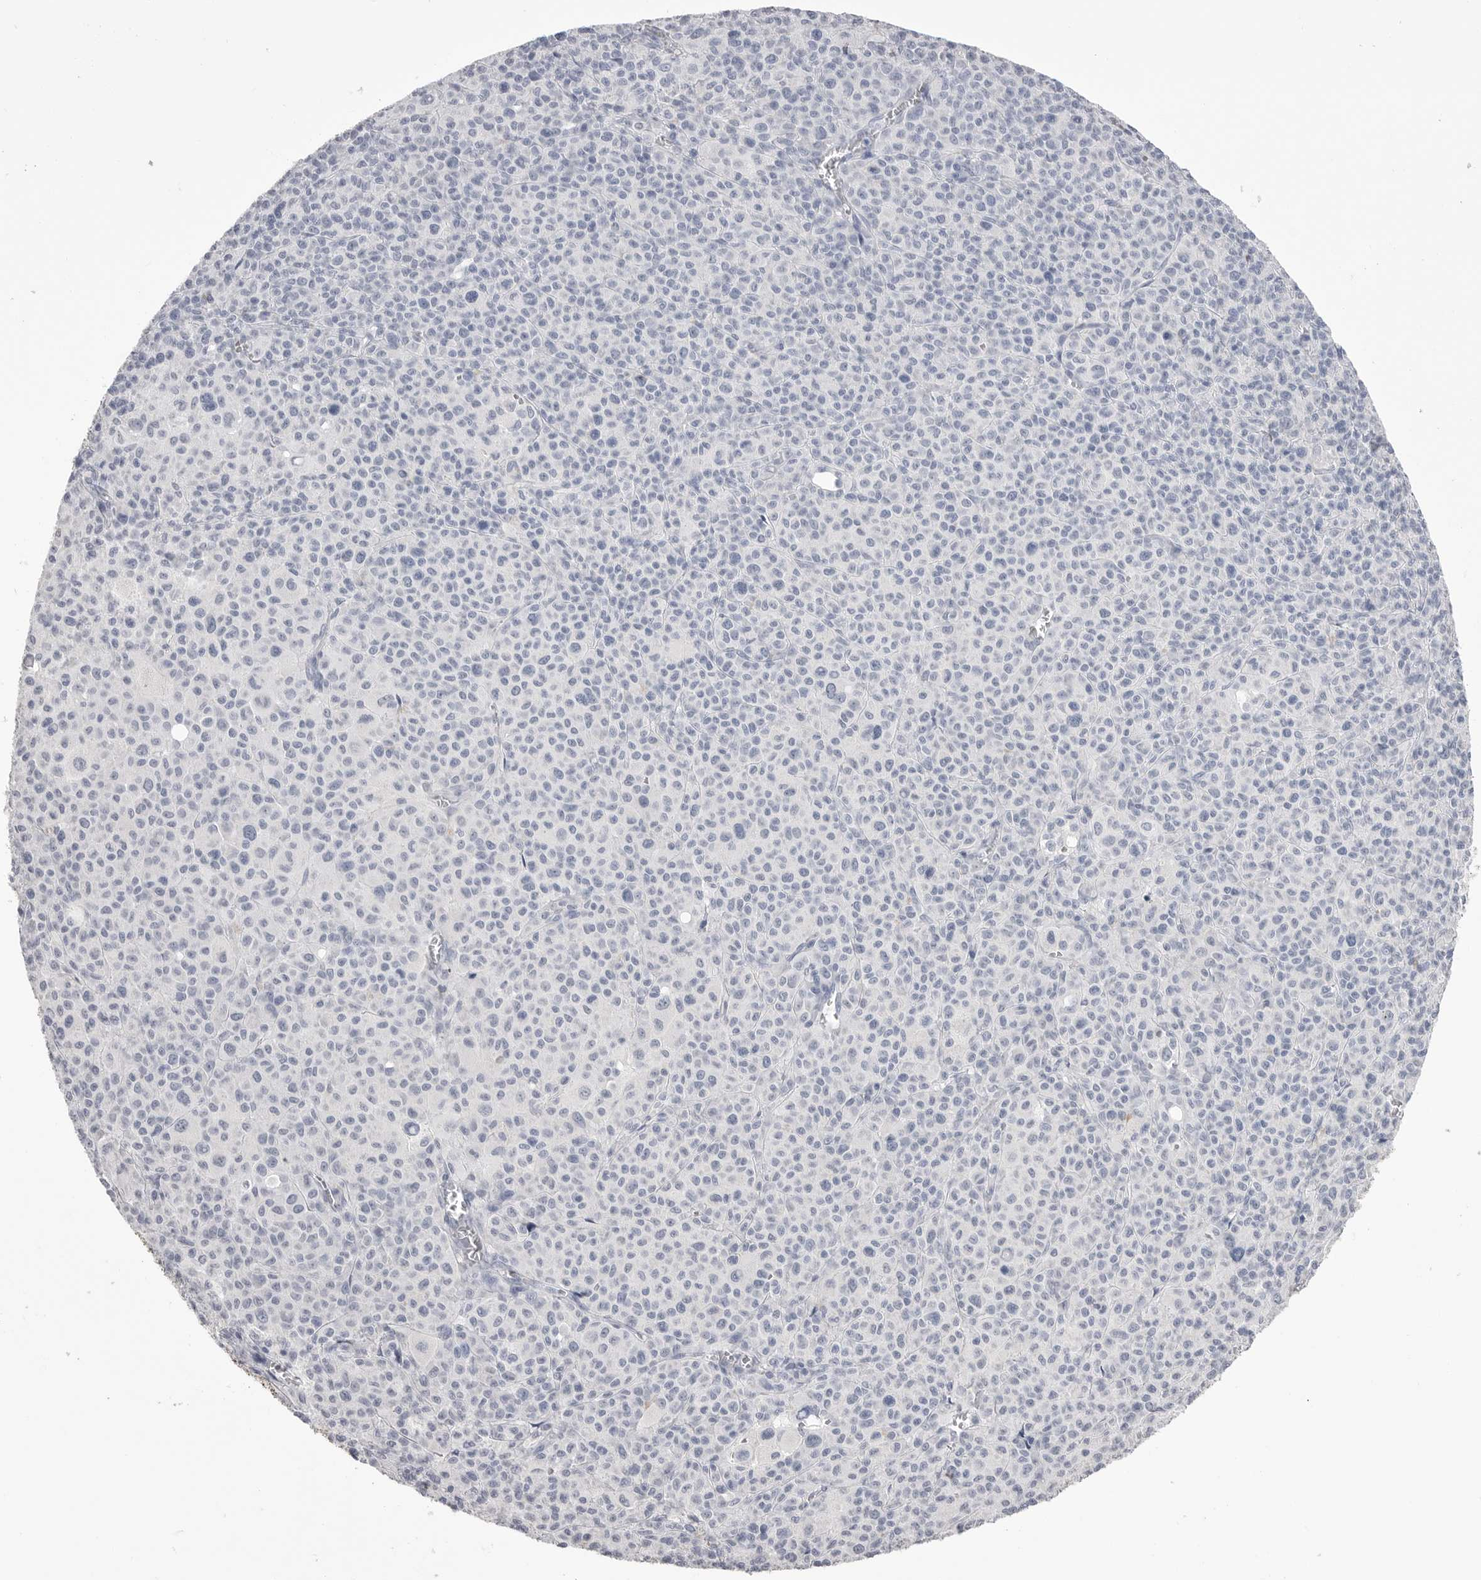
{"staining": {"intensity": "negative", "quantity": "none", "location": "none"}, "tissue": "melanoma", "cell_type": "Tumor cells", "image_type": "cancer", "snomed": [{"axis": "morphology", "description": "Malignant melanoma, Metastatic site"}, {"axis": "topography", "description": "Skin"}], "caption": "A histopathology image of human melanoma is negative for staining in tumor cells.", "gene": "CPB1", "patient": {"sex": "female", "age": 74}}